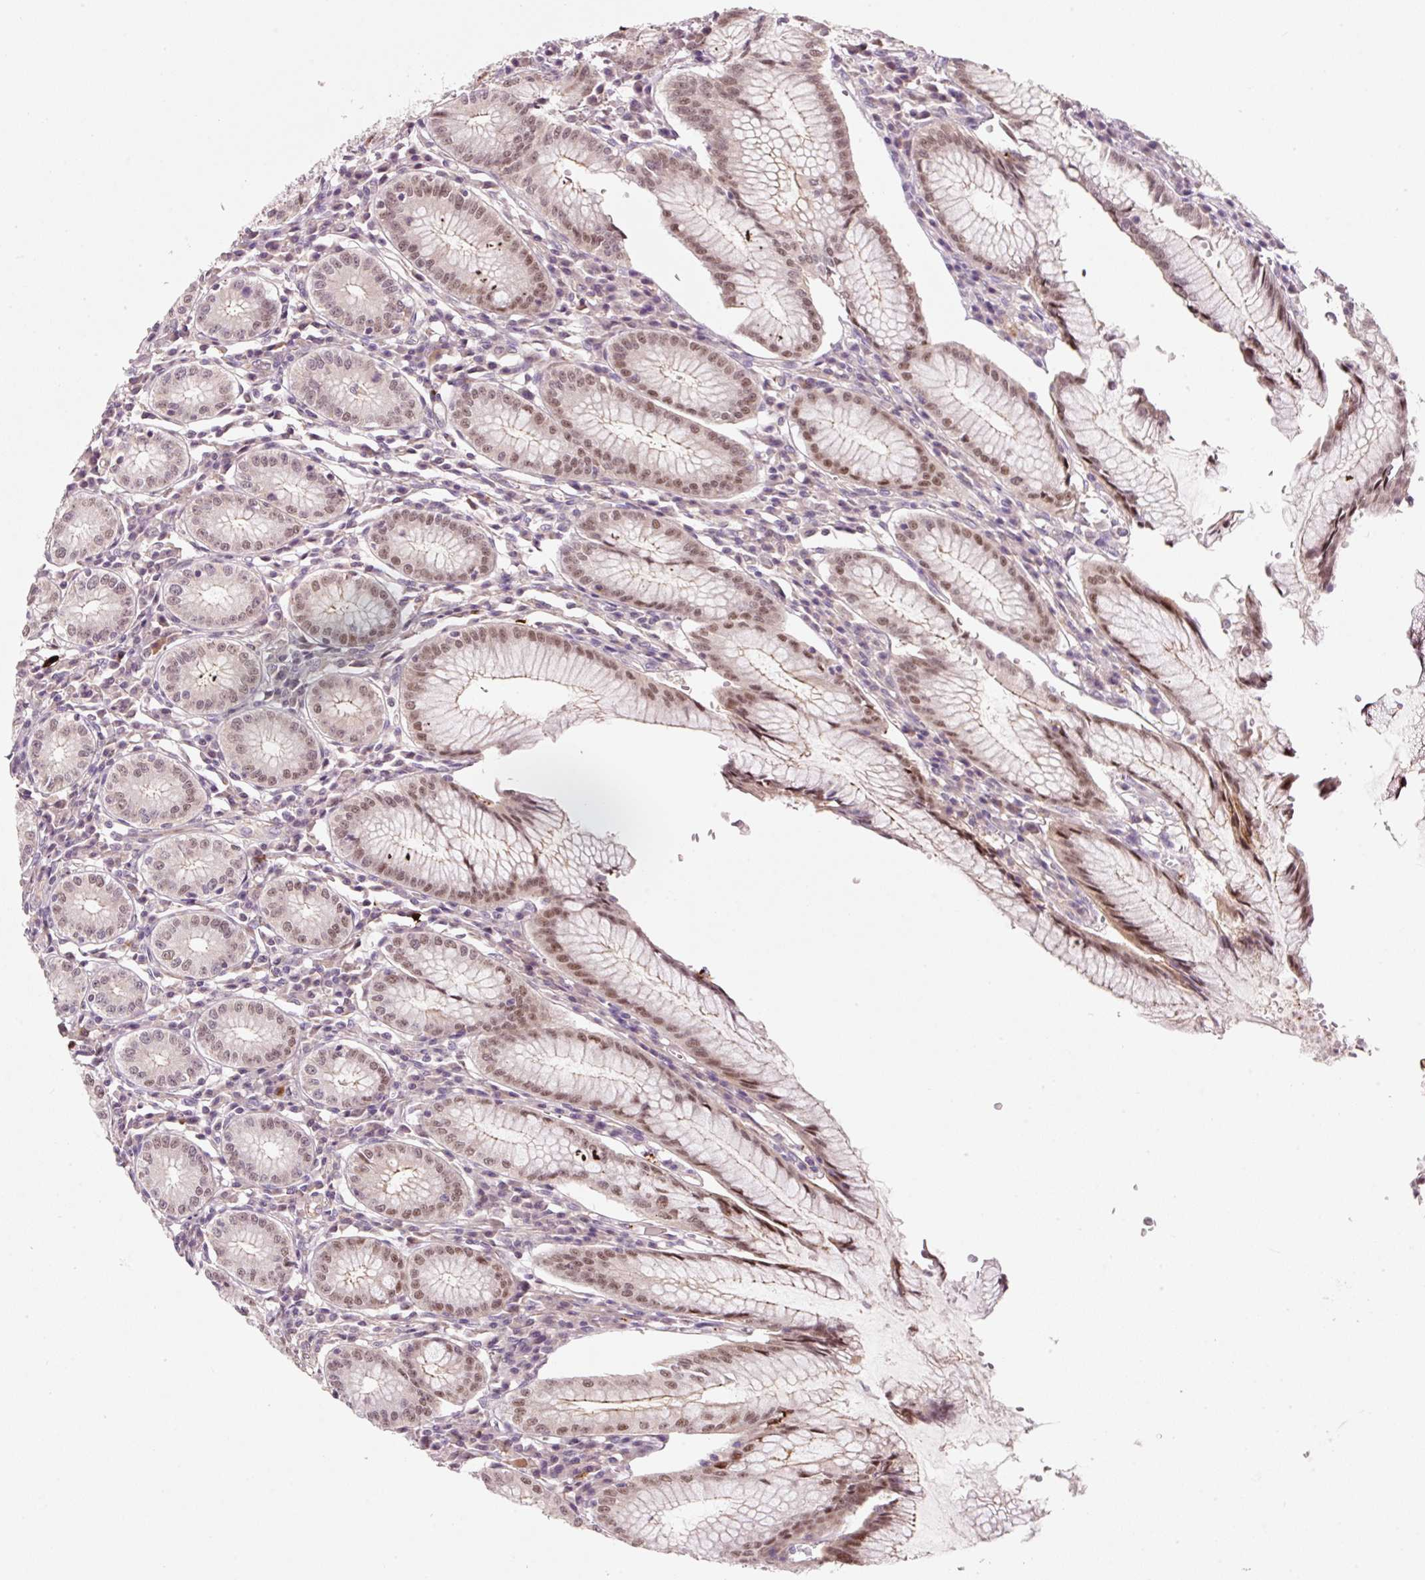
{"staining": {"intensity": "strong", "quantity": "25%-75%", "location": "nuclear"}, "tissue": "stomach", "cell_type": "Glandular cells", "image_type": "normal", "snomed": [{"axis": "morphology", "description": "Normal tissue, NOS"}, {"axis": "topography", "description": "Stomach"}], "caption": "DAB immunohistochemical staining of normal human stomach exhibits strong nuclear protein expression in approximately 25%-75% of glandular cells. The staining was performed using DAB (3,3'-diaminobenzidine) to visualize the protein expression in brown, while the nuclei were stained in blue with hematoxylin (Magnification: 20x).", "gene": "TIRAP", "patient": {"sex": "male", "age": 55}}